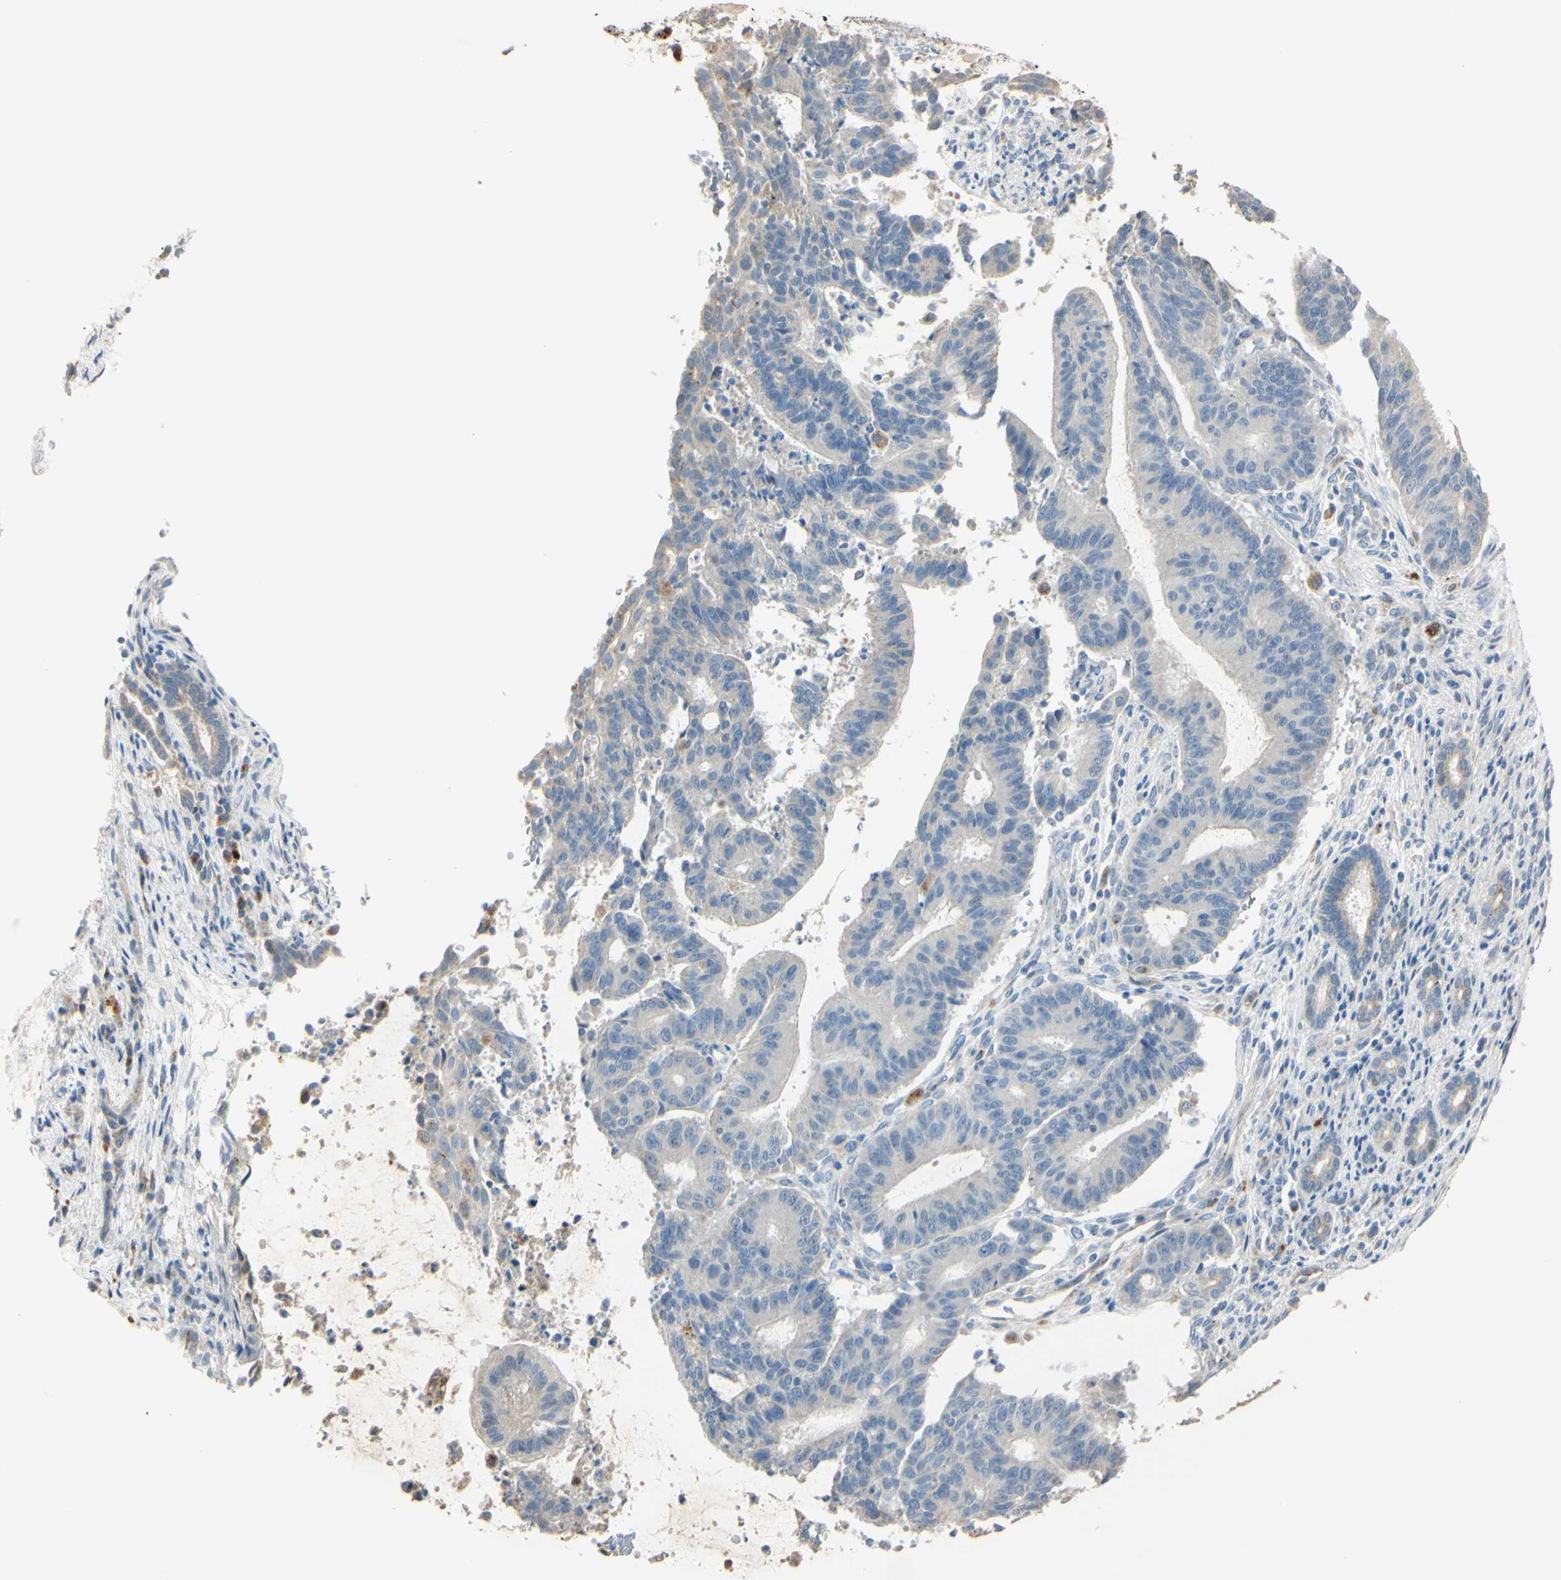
{"staining": {"intensity": "weak", "quantity": "<25%", "location": "cytoplasmic/membranous"}, "tissue": "liver cancer", "cell_type": "Tumor cells", "image_type": "cancer", "snomed": [{"axis": "morphology", "description": "Cholangiocarcinoma"}, {"axis": "topography", "description": "Liver"}], "caption": "A photomicrograph of liver cancer (cholangiocarcinoma) stained for a protein displays no brown staining in tumor cells.", "gene": "ANGPTL1", "patient": {"sex": "female", "age": 73}}